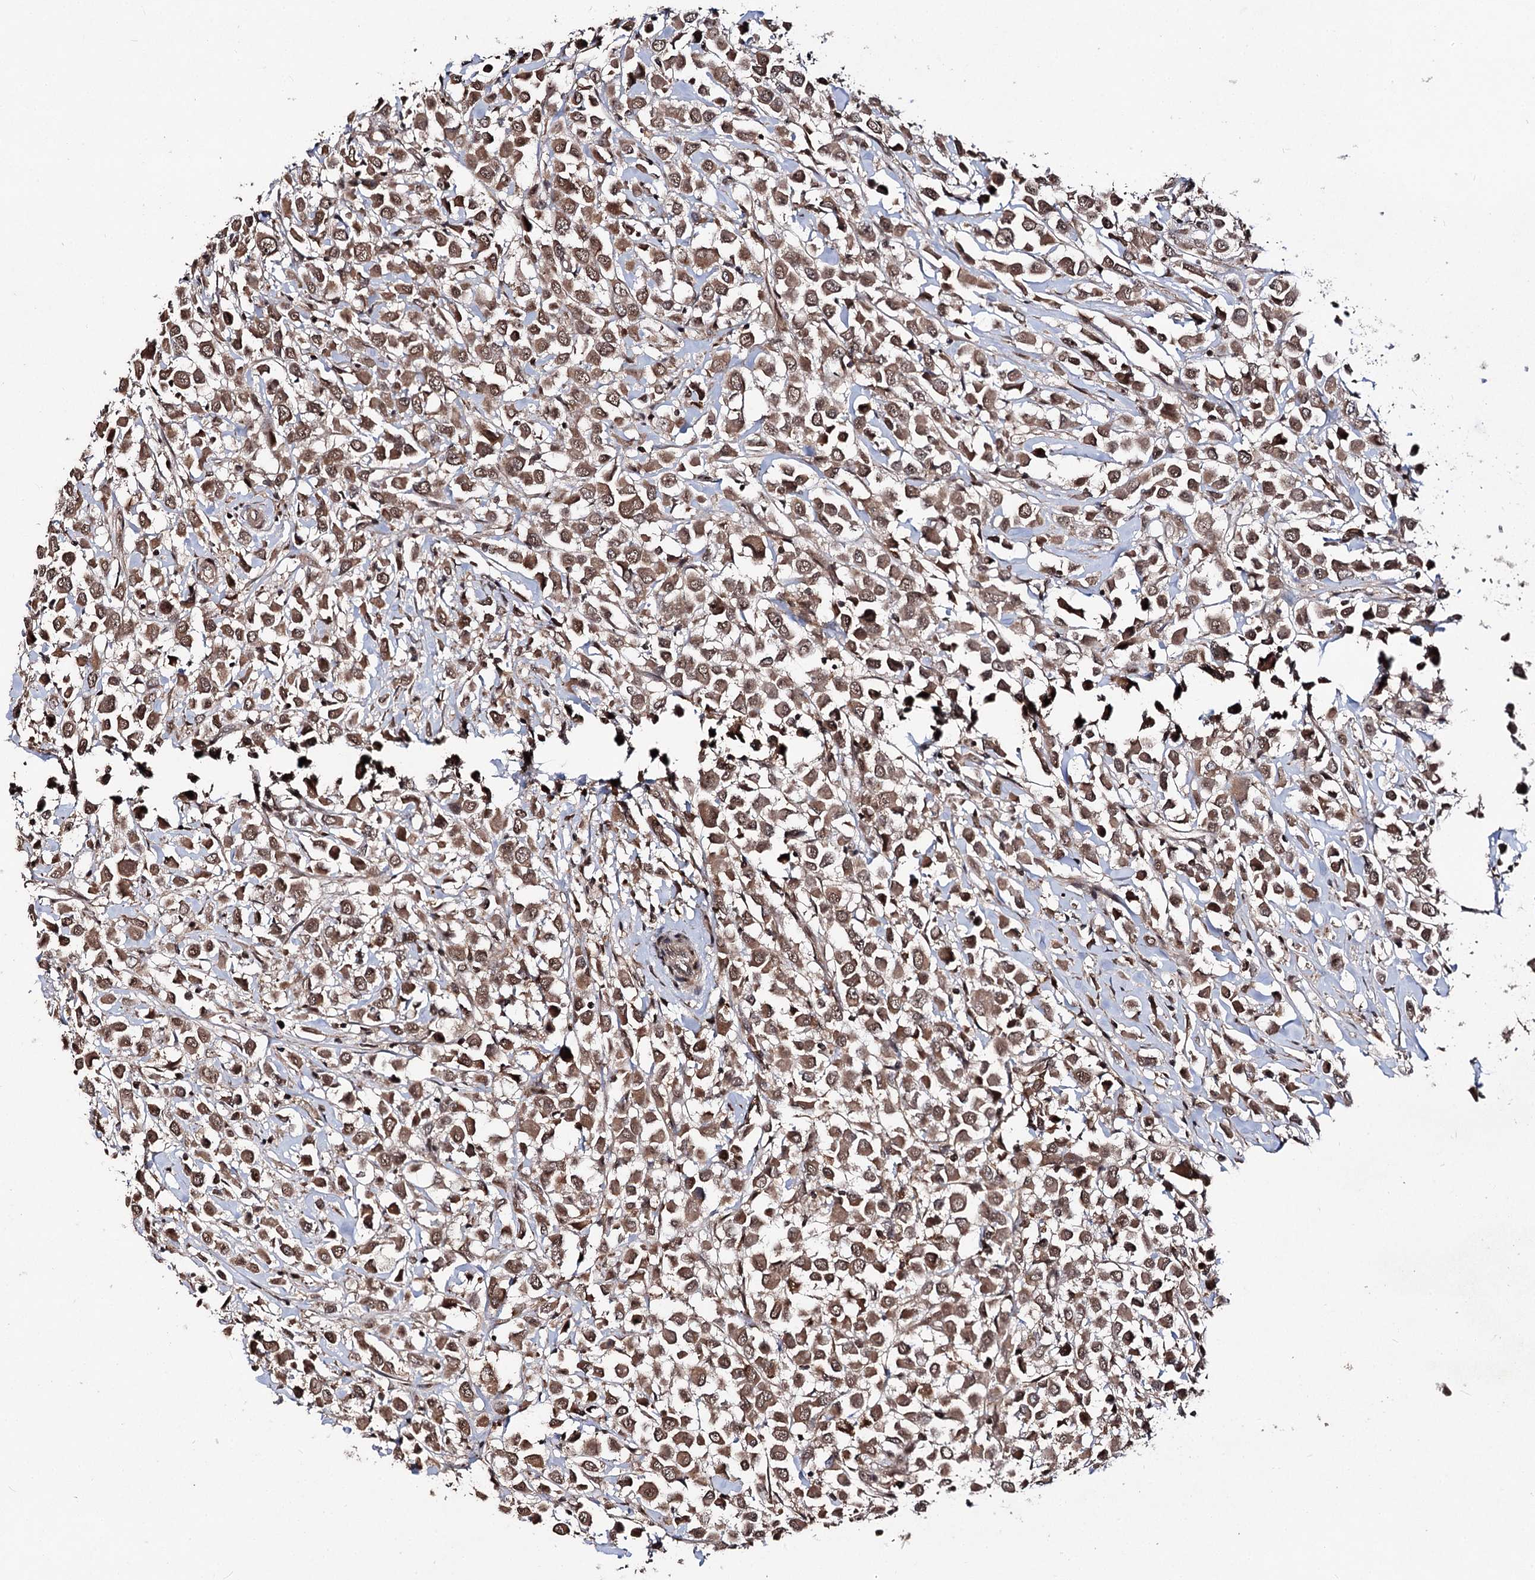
{"staining": {"intensity": "strong", "quantity": ">75%", "location": "cytoplasmic/membranous,nuclear"}, "tissue": "breast cancer", "cell_type": "Tumor cells", "image_type": "cancer", "snomed": [{"axis": "morphology", "description": "Duct carcinoma"}, {"axis": "topography", "description": "Breast"}], "caption": "Breast infiltrating ductal carcinoma stained with DAB (3,3'-diaminobenzidine) immunohistochemistry (IHC) displays high levels of strong cytoplasmic/membranous and nuclear expression in about >75% of tumor cells.", "gene": "FAM53B", "patient": {"sex": "female", "age": 61}}